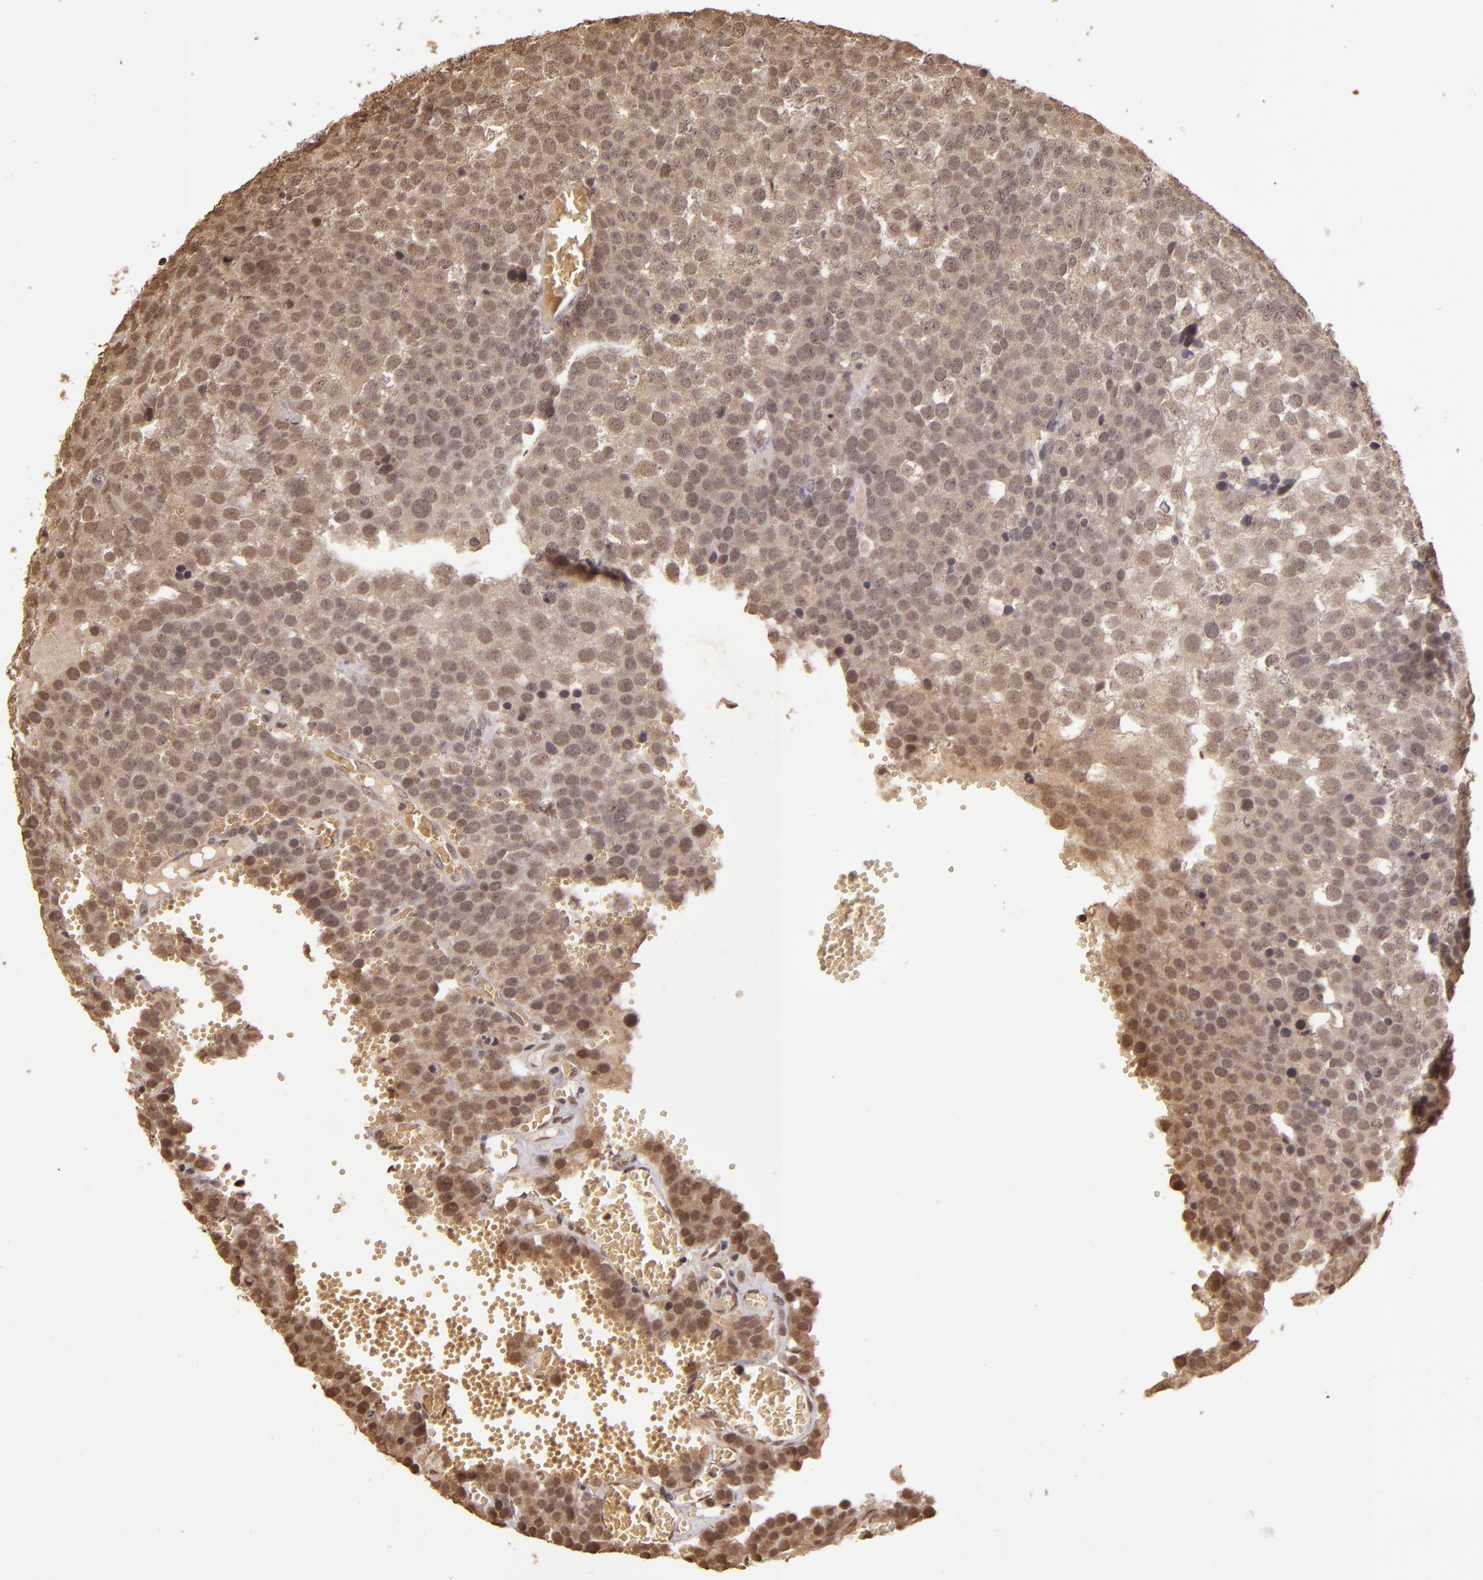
{"staining": {"intensity": "weak", "quantity": ">75%", "location": "cytoplasmic/membranous,nuclear"}, "tissue": "testis cancer", "cell_type": "Tumor cells", "image_type": "cancer", "snomed": [{"axis": "morphology", "description": "Seminoma, NOS"}, {"axis": "topography", "description": "Testis"}], "caption": "Weak cytoplasmic/membranous and nuclear protein staining is seen in approximately >75% of tumor cells in seminoma (testis).", "gene": "CUL1", "patient": {"sex": "male", "age": 71}}